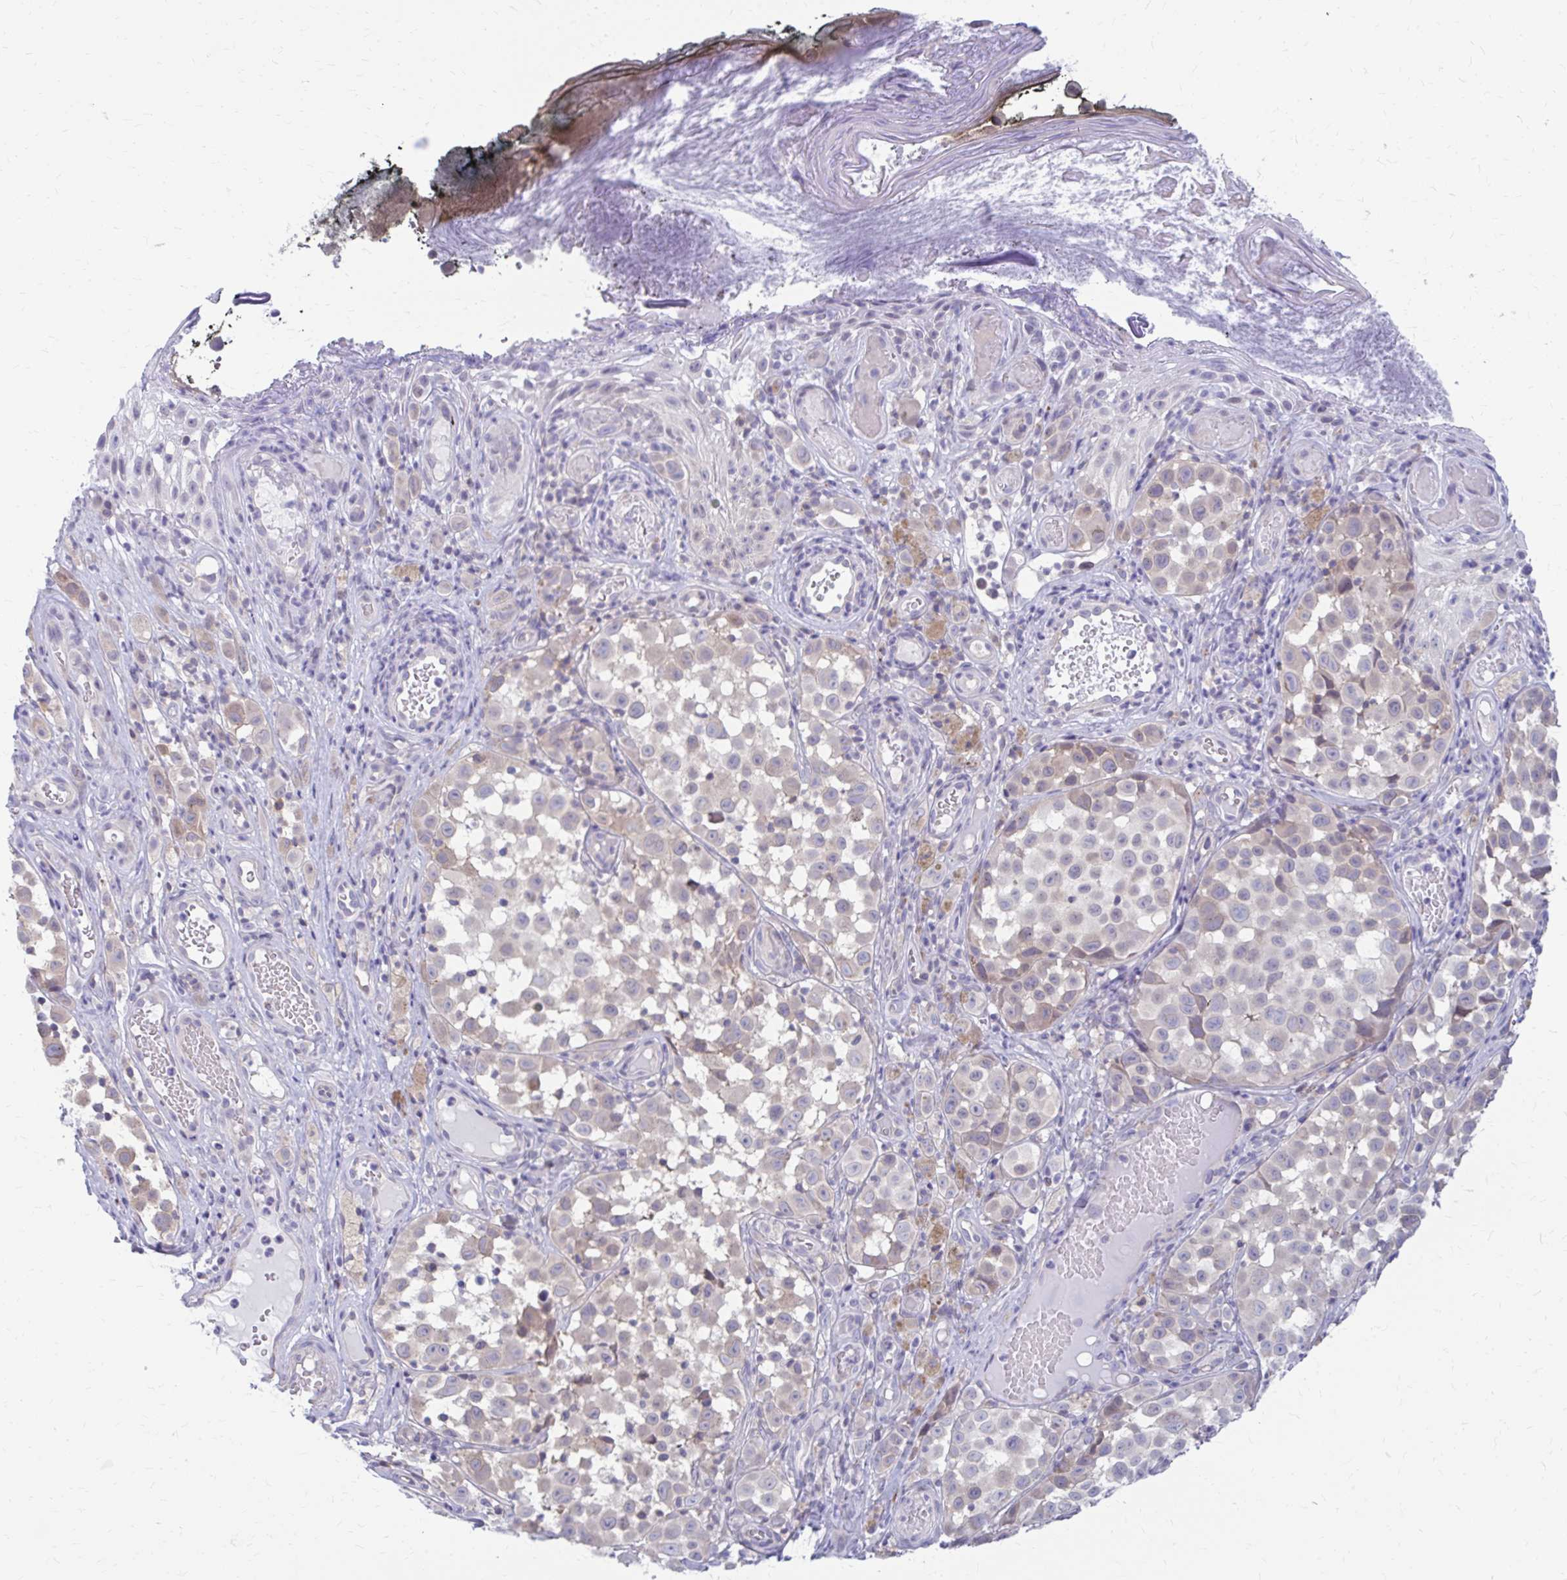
{"staining": {"intensity": "weak", "quantity": "25%-75%", "location": "cytoplasmic/membranous"}, "tissue": "melanoma", "cell_type": "Tumor cells", "image_type": "cancer", "snomed": [{"axis": "morphology", "description": "Malignant melanoma, NOS"}, {"axis": "topography", "description": "Skin"}], "caption": "Approximately 25%-75% of tumor cells in human malignant melanoma exhibit weak cytoplasmic/membranous protein expression as visualized by brown immunohistochemical staining.", "gene": "RADIL", "patient": {"sex": "male", "age": 64}}